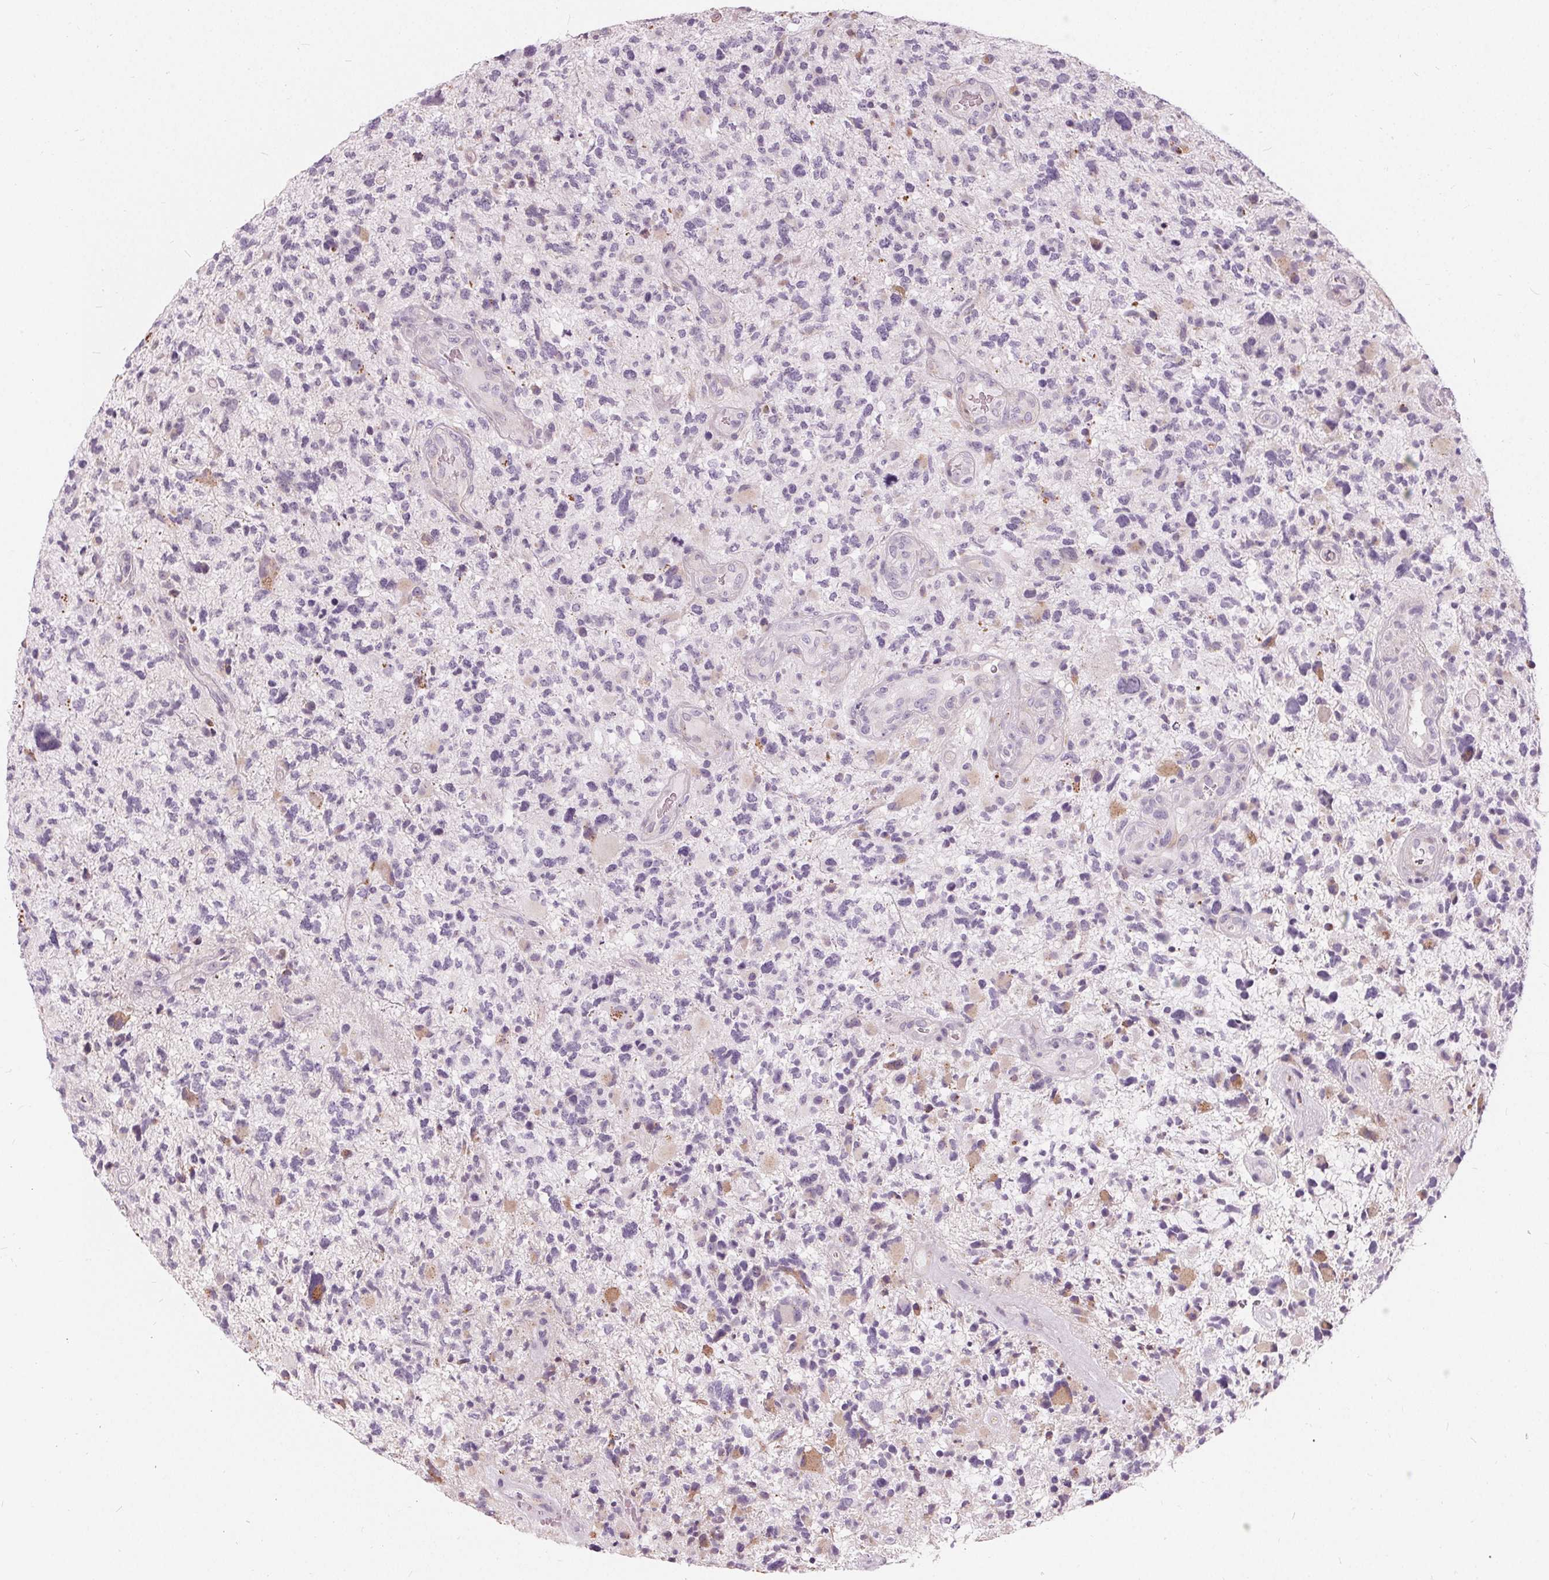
{"staining": {"intensity": "negative", "quantity": "none", "location": "none"}, "tissue": "glioma", "cell_type": "Tumor cells", "image_type": "cancer", "snomed": [{"axis": "morphology", "description": "Glioma, malignant, High grade"}, {"axis": "topography", "description": "Brain"}], "caption": "The photomicrograph shows no significant expression in tumor cells of glioma. The staining is performed using DAB brown chromogen with nuclei counter-stained in using hematoxylin.", "gene": "HOPX", "patient": {"sex": "female", "age": 71}}